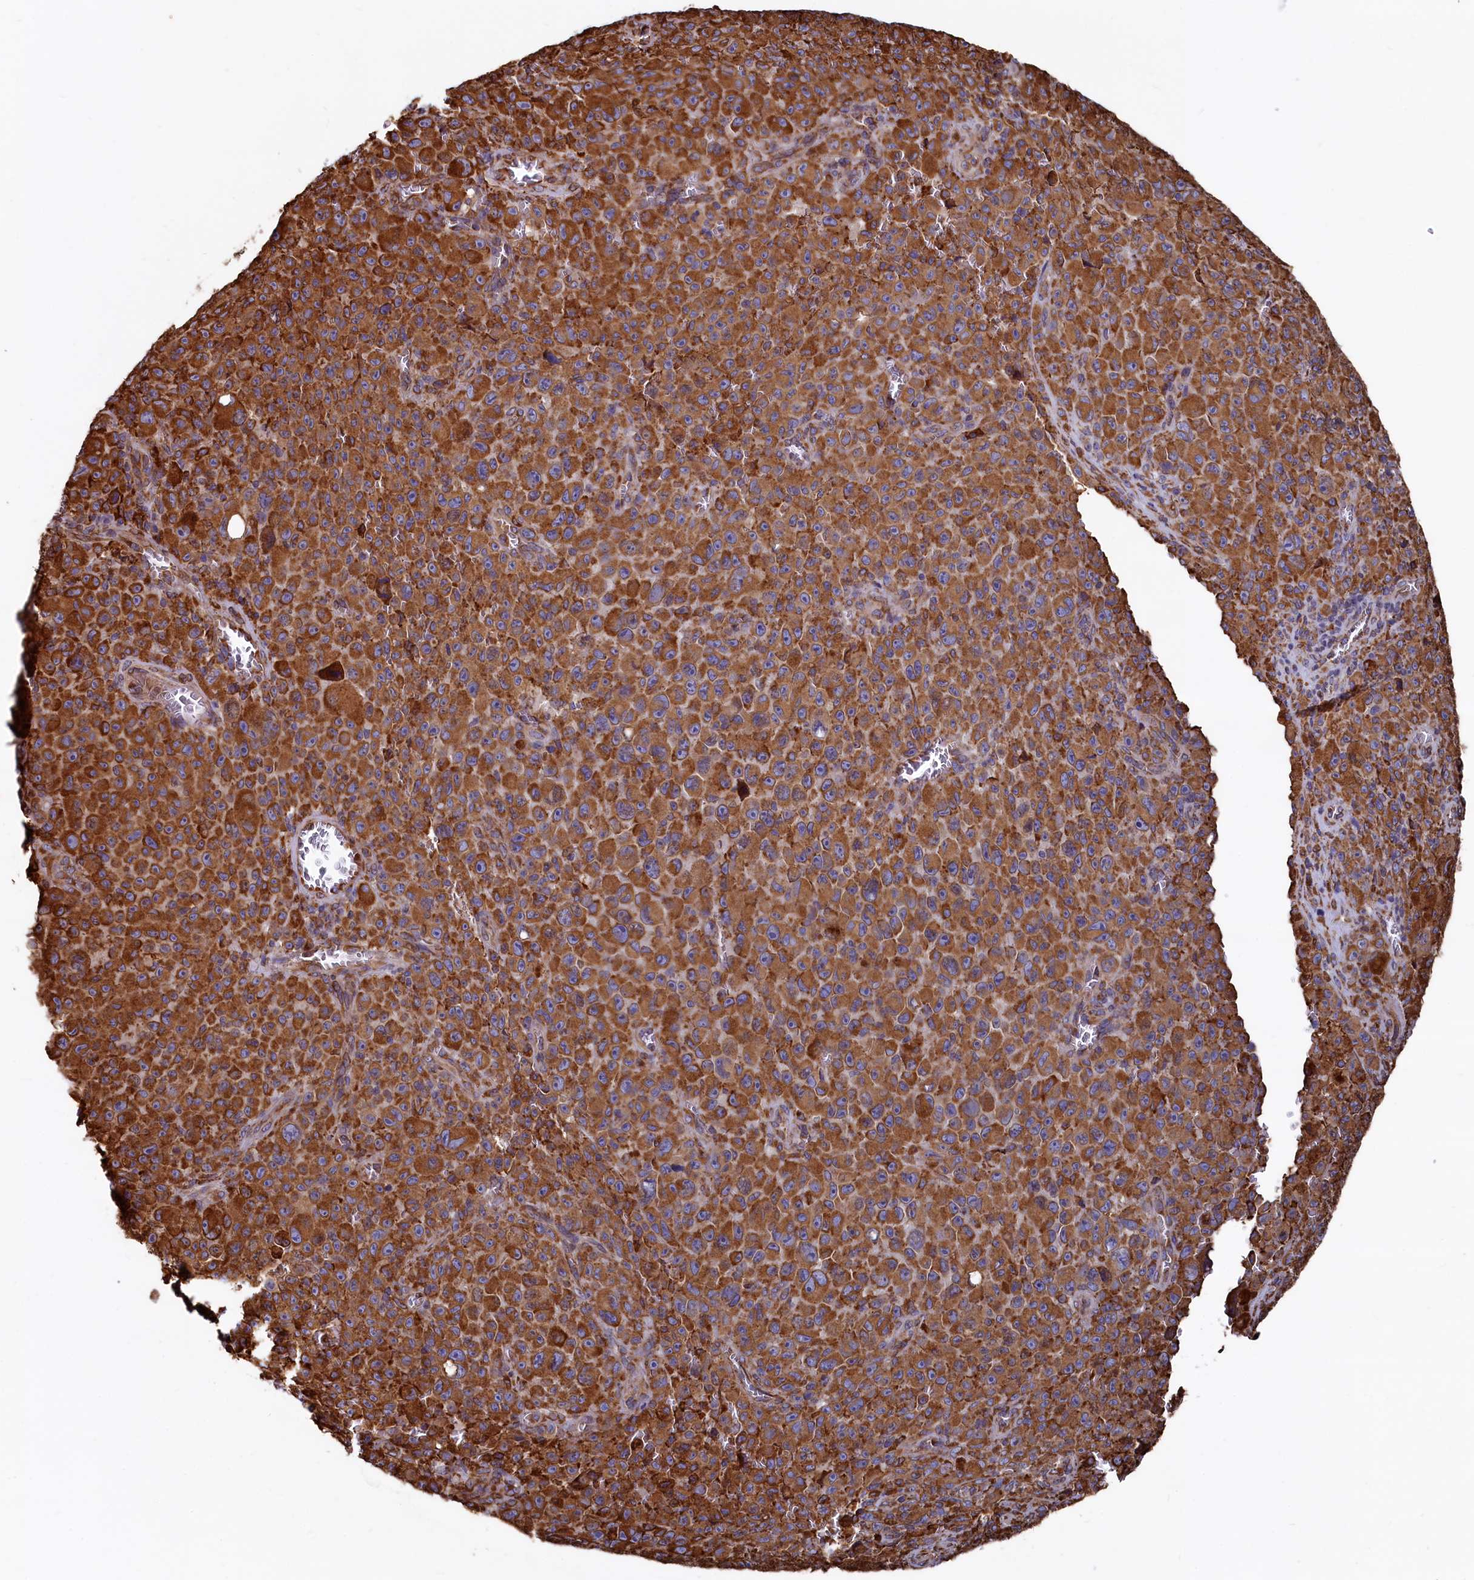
{"staining": {"intensity": "strong", "quantity": ">75%", "location": "cytoplasmic/membranous"}, "tissue": "melanoma", "cell_type": "Tumor cells", "image_type": "cancer", "snomed": [{"axis": "morphology", "description": "Malignant melanoma, NOS"}, {"axis": "topography", "description": "Skin"}], "caption": "High-magnification brightfield microscopy of melanoma stained with DAB (brown) and counterstained with hematoxylin (blue). tumor cells exhibit strong cytoplasmic/membranous positivity is seen in approximately>75% of cells.", "gene": "NEURL1B", "patient": {"sex": "female", "age": 82}}